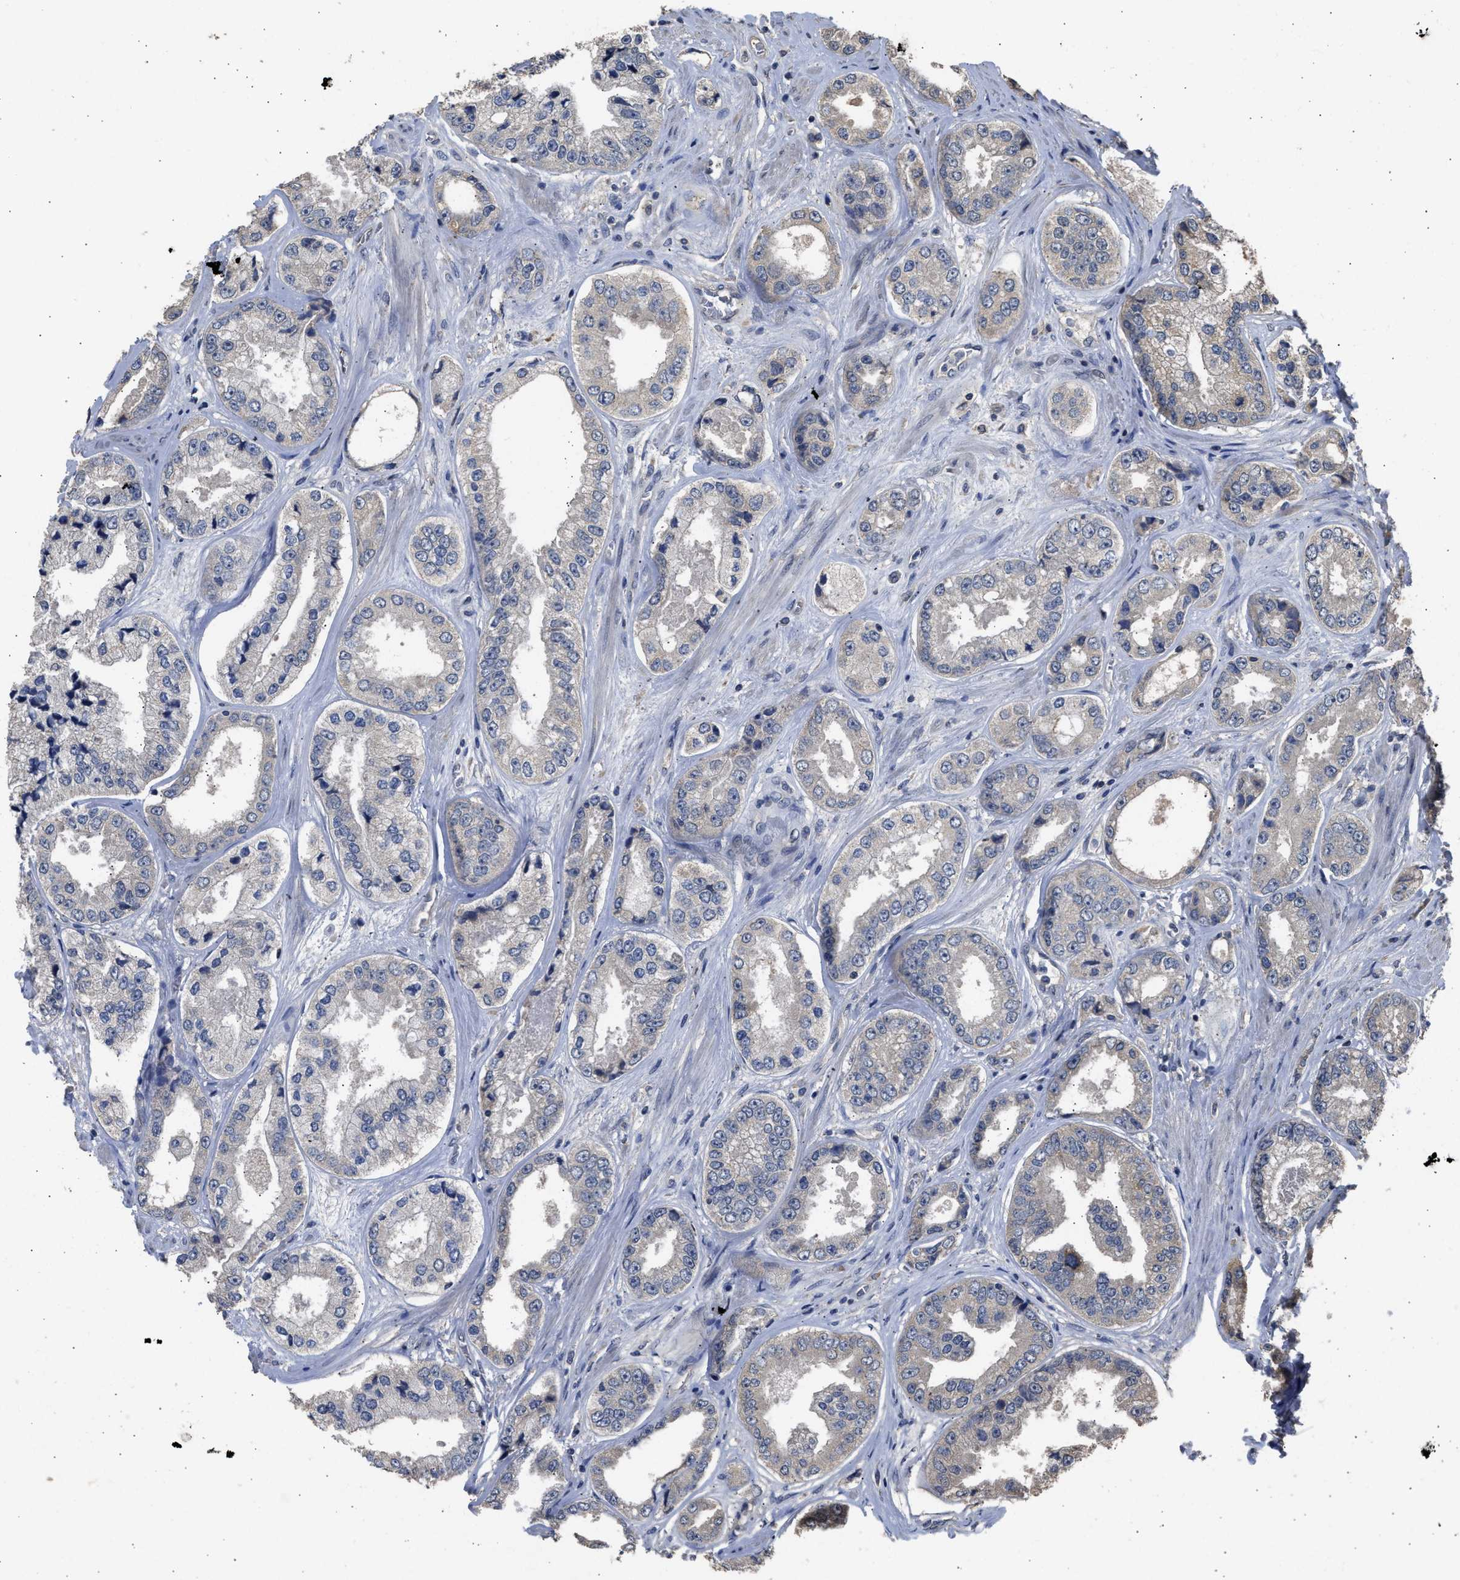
{"staining": {"intensity": "negative", "quantity": "none", "location": "none"}, "tissue": "prostate cancer", "cell_type": "Tumor cells", "image_type": "cancer", "snomed": [{"axis": "morphology", "description": "Adenocarcinoma, High grade"}, {"axis": "topography", "description": "Prostate"}], "caption": "Tumor cells are negative for protein expression in human prostate cancer. The staining is performed using DAB (3,3'-diaminobenzidine) brown chromogen with nuclei counter-stained in using hematoxylin.", "gene": "SPINT2", "patient": {"sex": "male", "age": 61}}